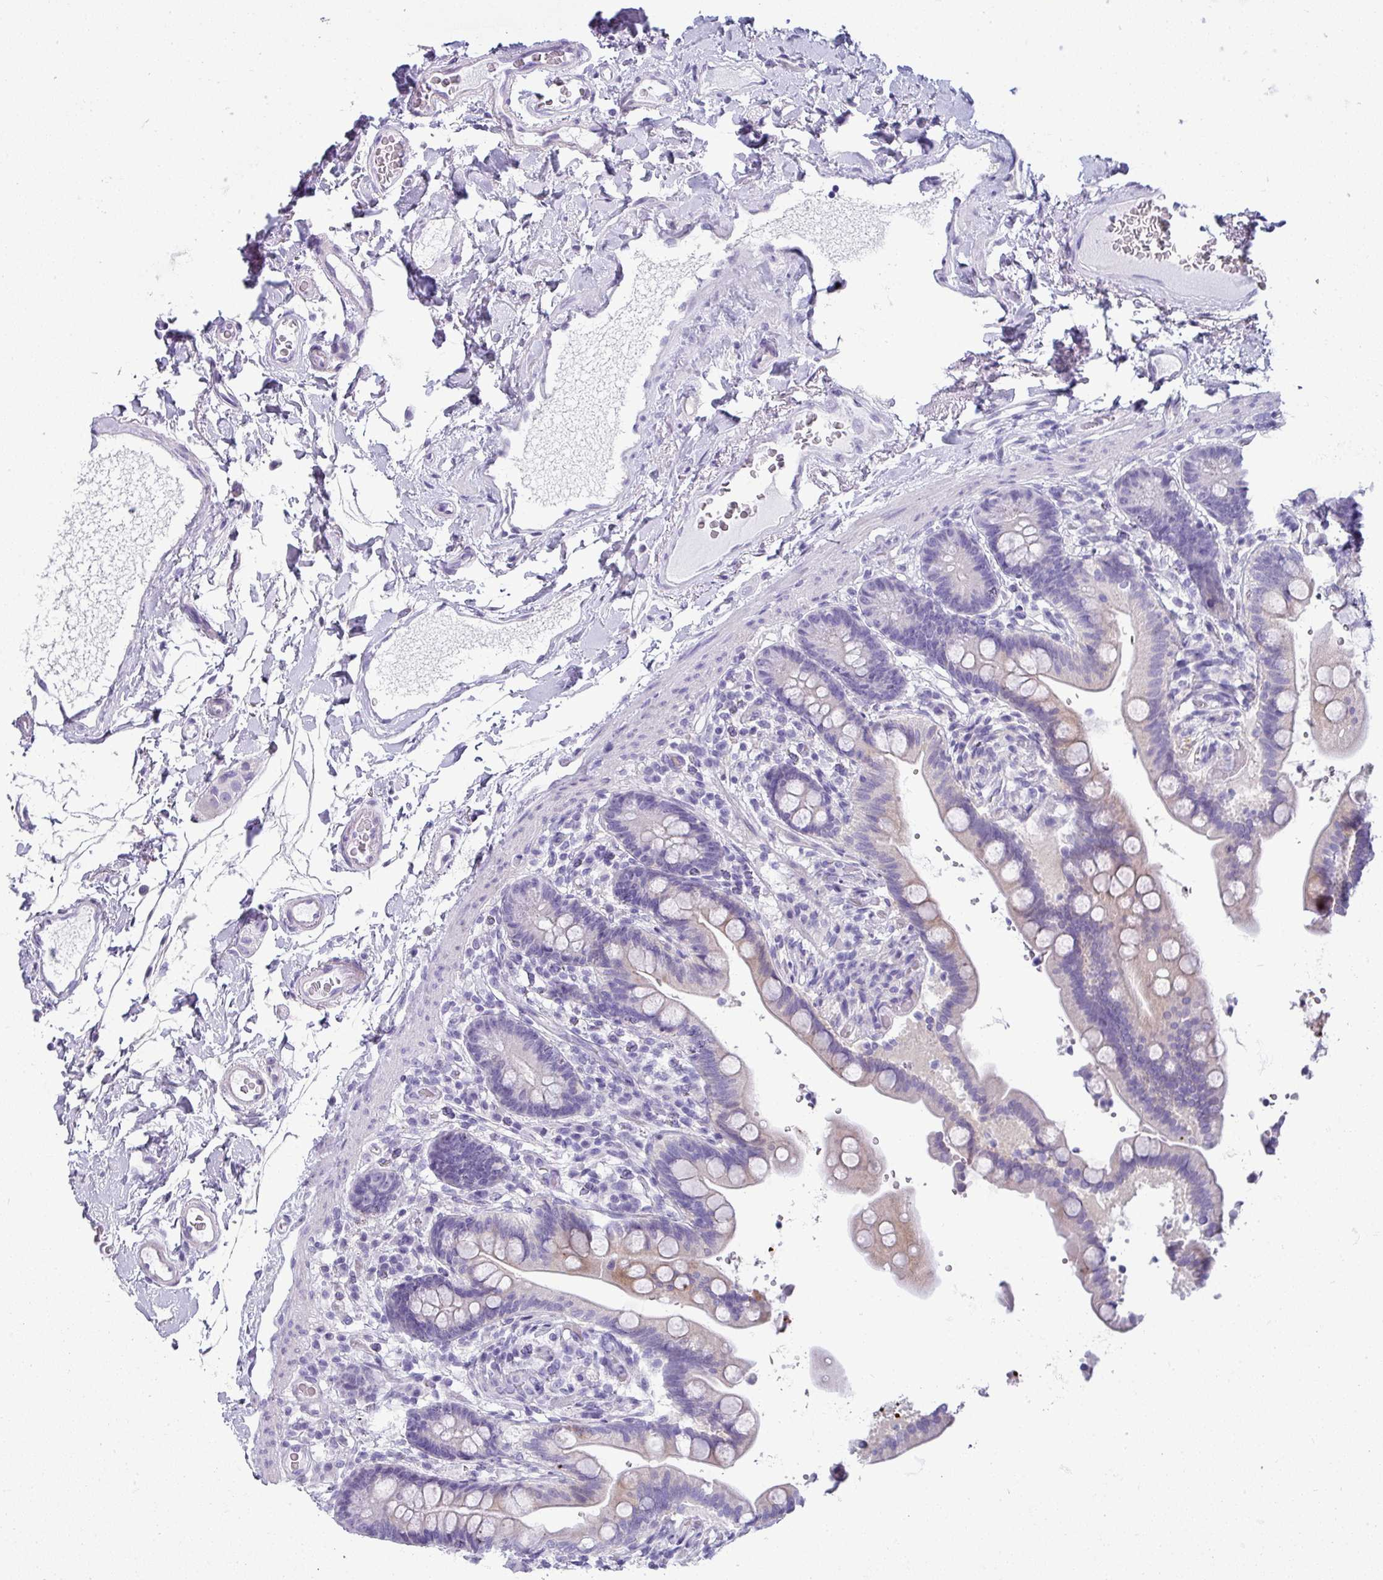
{"staining": {"intensity": "negative", "quantity": "none", "location": "none"}, "tissue": "colon", "cell_type": "Endothelial cells", "image_type": "normal", "snomed": [{"axis": "morphology", "description": "Normal tissue, NOS"}, {"axis": "topography", "description": "Smooth muscle"}, {"axis": "topography", "description": "Colon"}], "caption": "Photomicrograph shows no significant protein expression in endothelial cells of benign colon.", "gene": "VCX2", "patient": {"sex": "male", "age": 73}}